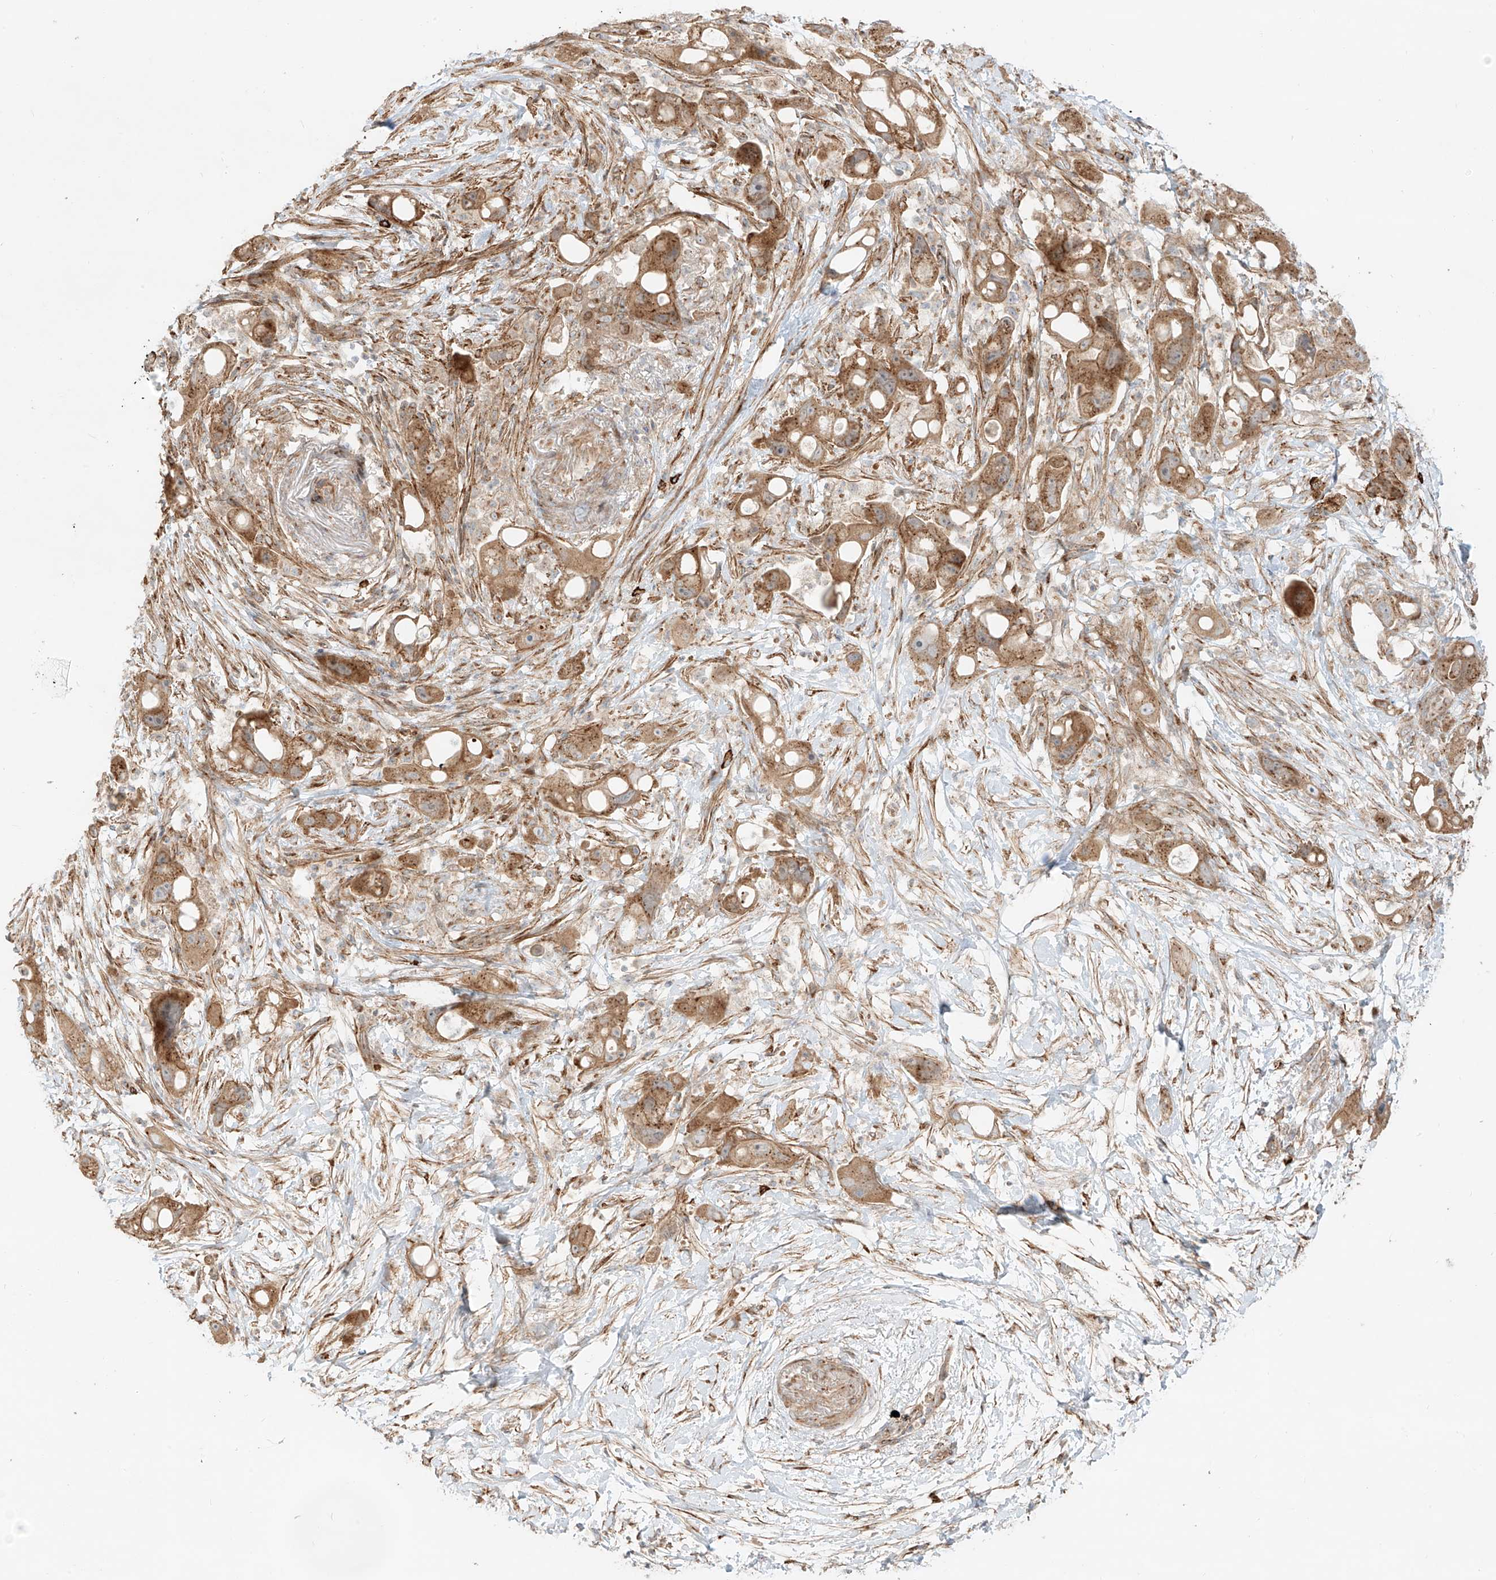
{"staining": {"intensity": "moderate", "quantity": ">75%", "location": "cytoplasmic/membranous"}, "tissue": "pancreatic cancer", "cell_type": "Tumor cells", "image_type": "cancer", "snomed": [{"axis": "morphology", "description": "Normal tissue, NOS"}, {"axis": "morphology", "description": "Adenocarcinoma, NOS"}, {"axis": "topography", "description": "Pancreas"}], "caption": "Moderate cytoplasmic/membranous protein expression is identified in approximately >75% of tumor cells in pancreatic cancer.", "gene": "ZNF287", "patient": {"sex": "female", "age": 68}}